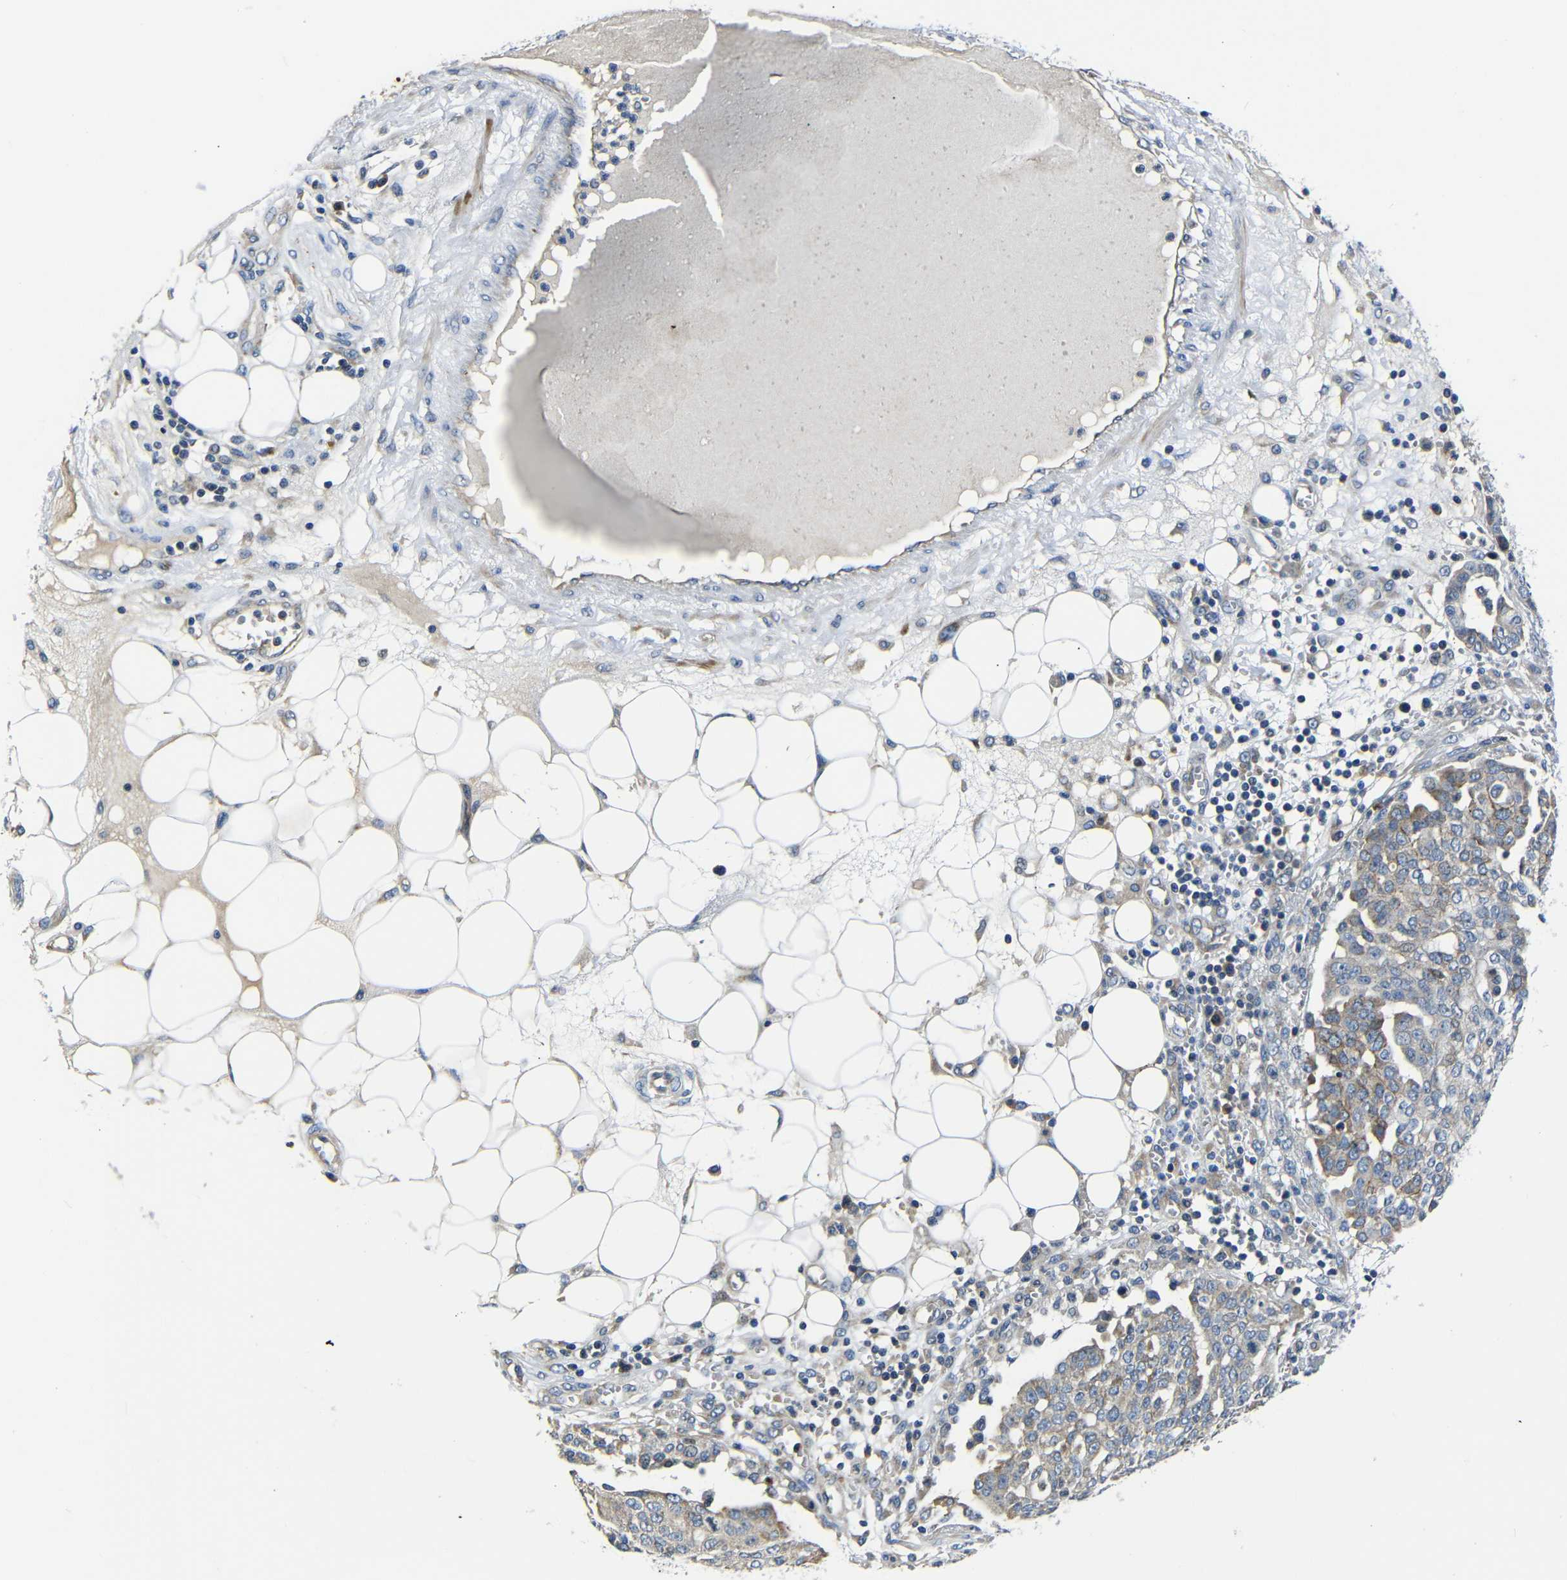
{"staining": {"intensity": "weak", "quantity": "25%-75%", "location": "cytoplasmic/membranous"}, "tissue": "ovarian cancer", "cell_type": "Tumor cells", "image_type": "cancer", "snomed": [{"axis": "morphology", "description": "Cystadenocarcinoma, serous, NOS"}, {"axis": "topography", "description": "Soft tissue"}, {"axis": "topography", "description": "Ovary"}], "caption": "Weak cytoplasmic/membranous expression for a protein is identified in approximately 25%-75% of tumor cells of ovarian cancer (serous cystadenocarcinoma) using IHC.", "gene": "AFDN", "patient": {"sex": "female", "age": 57}}